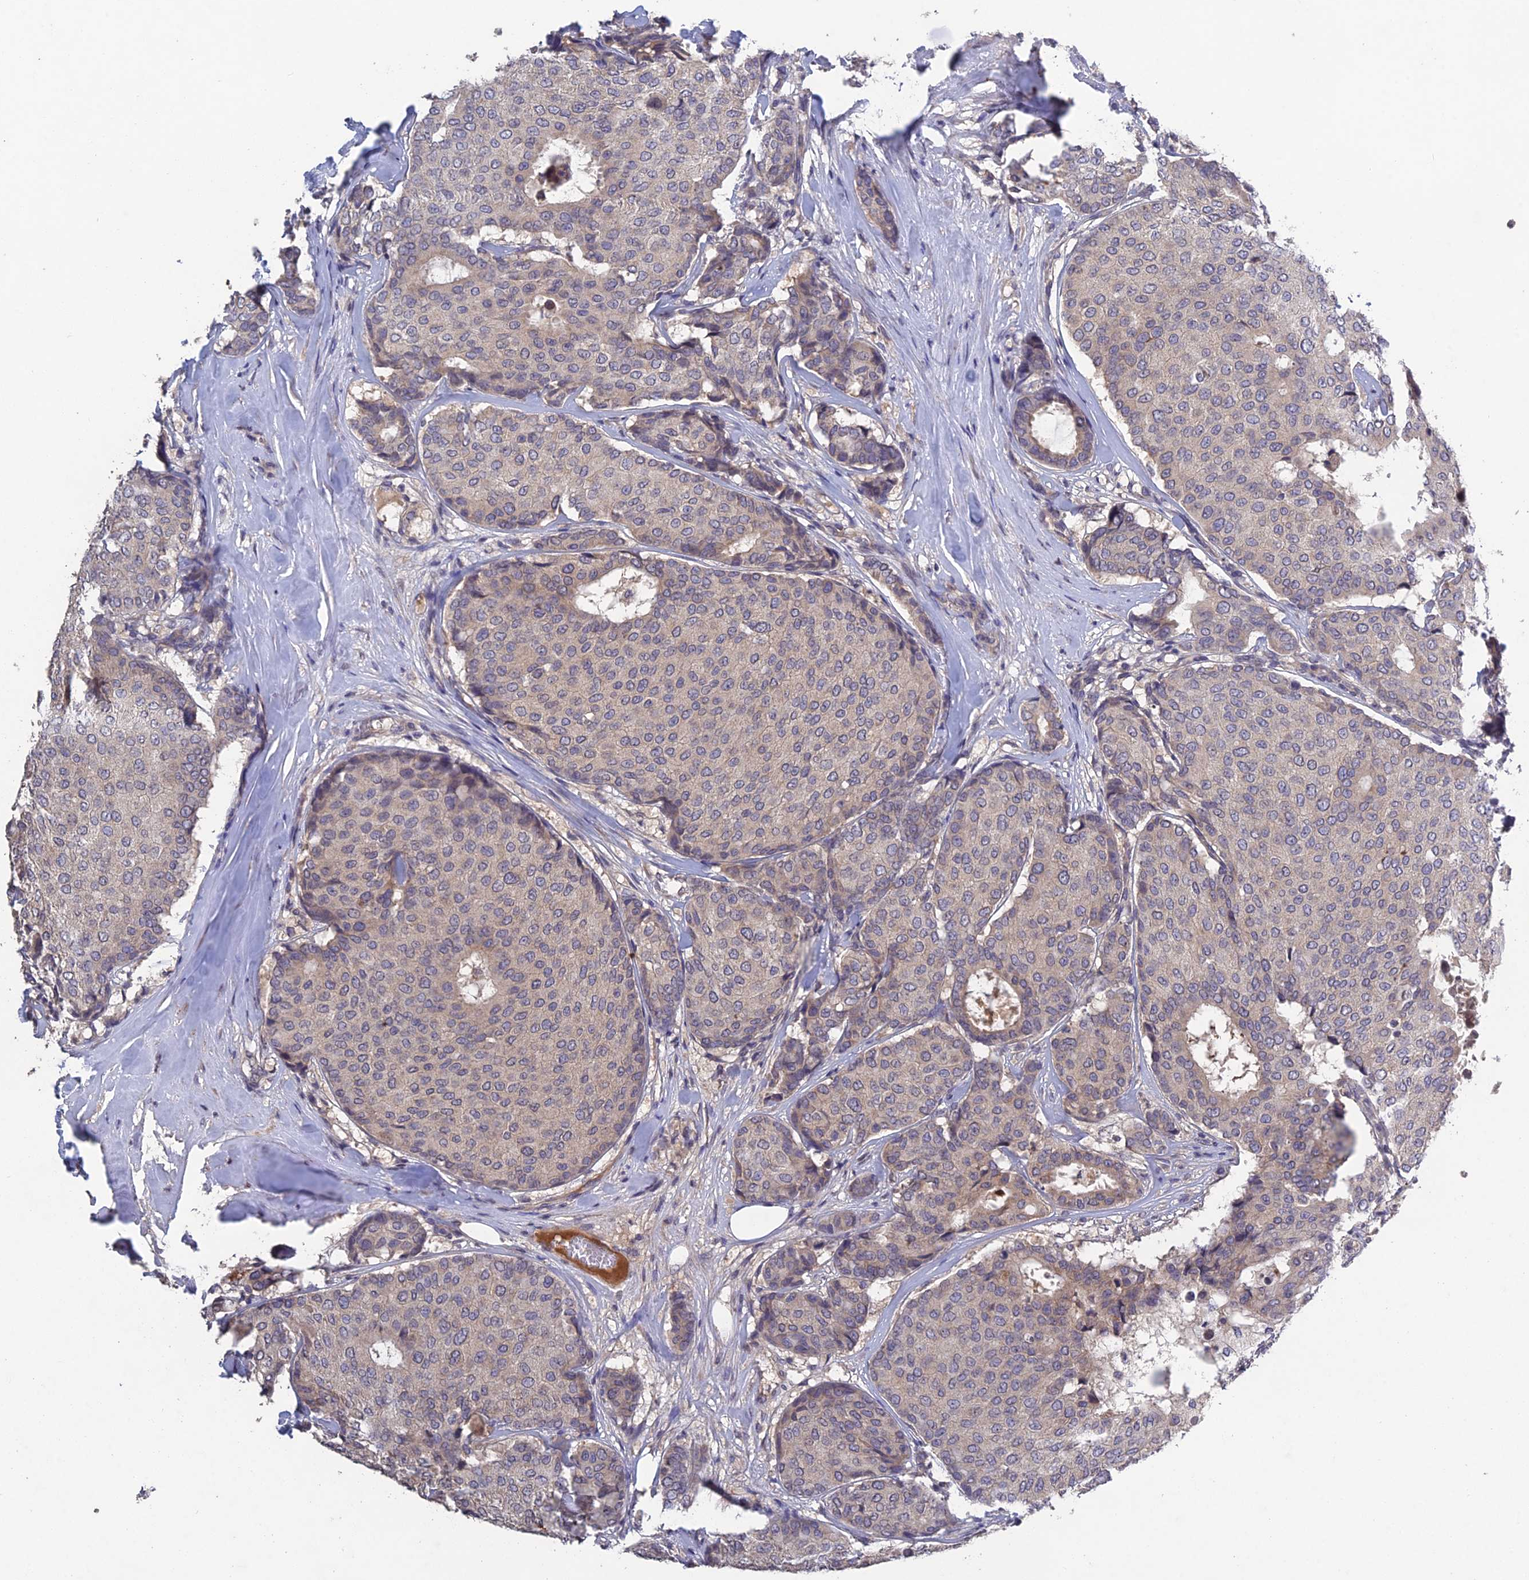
{"staining": {"intensity": "negative", "quantity": "none", "location": "none"}, "tissue": "breast cancer", "cell_type": "Tumor cells", "image_type": "cancer", "snomed": [{"axis": "morphology", "description": "Duct carcinoma"}, {"axis": "topography", "description": "Breast"}], "caption": "Tumor cells are negative for protein expression in human invasive ductal carcinoma (breast). (DAB (3,3'-diaminobenzidine) IHC visualized using brightfield microscopy, high magnification).", "gene": "SLC39A13", "patient": {"sex": "female", "age": 75}}